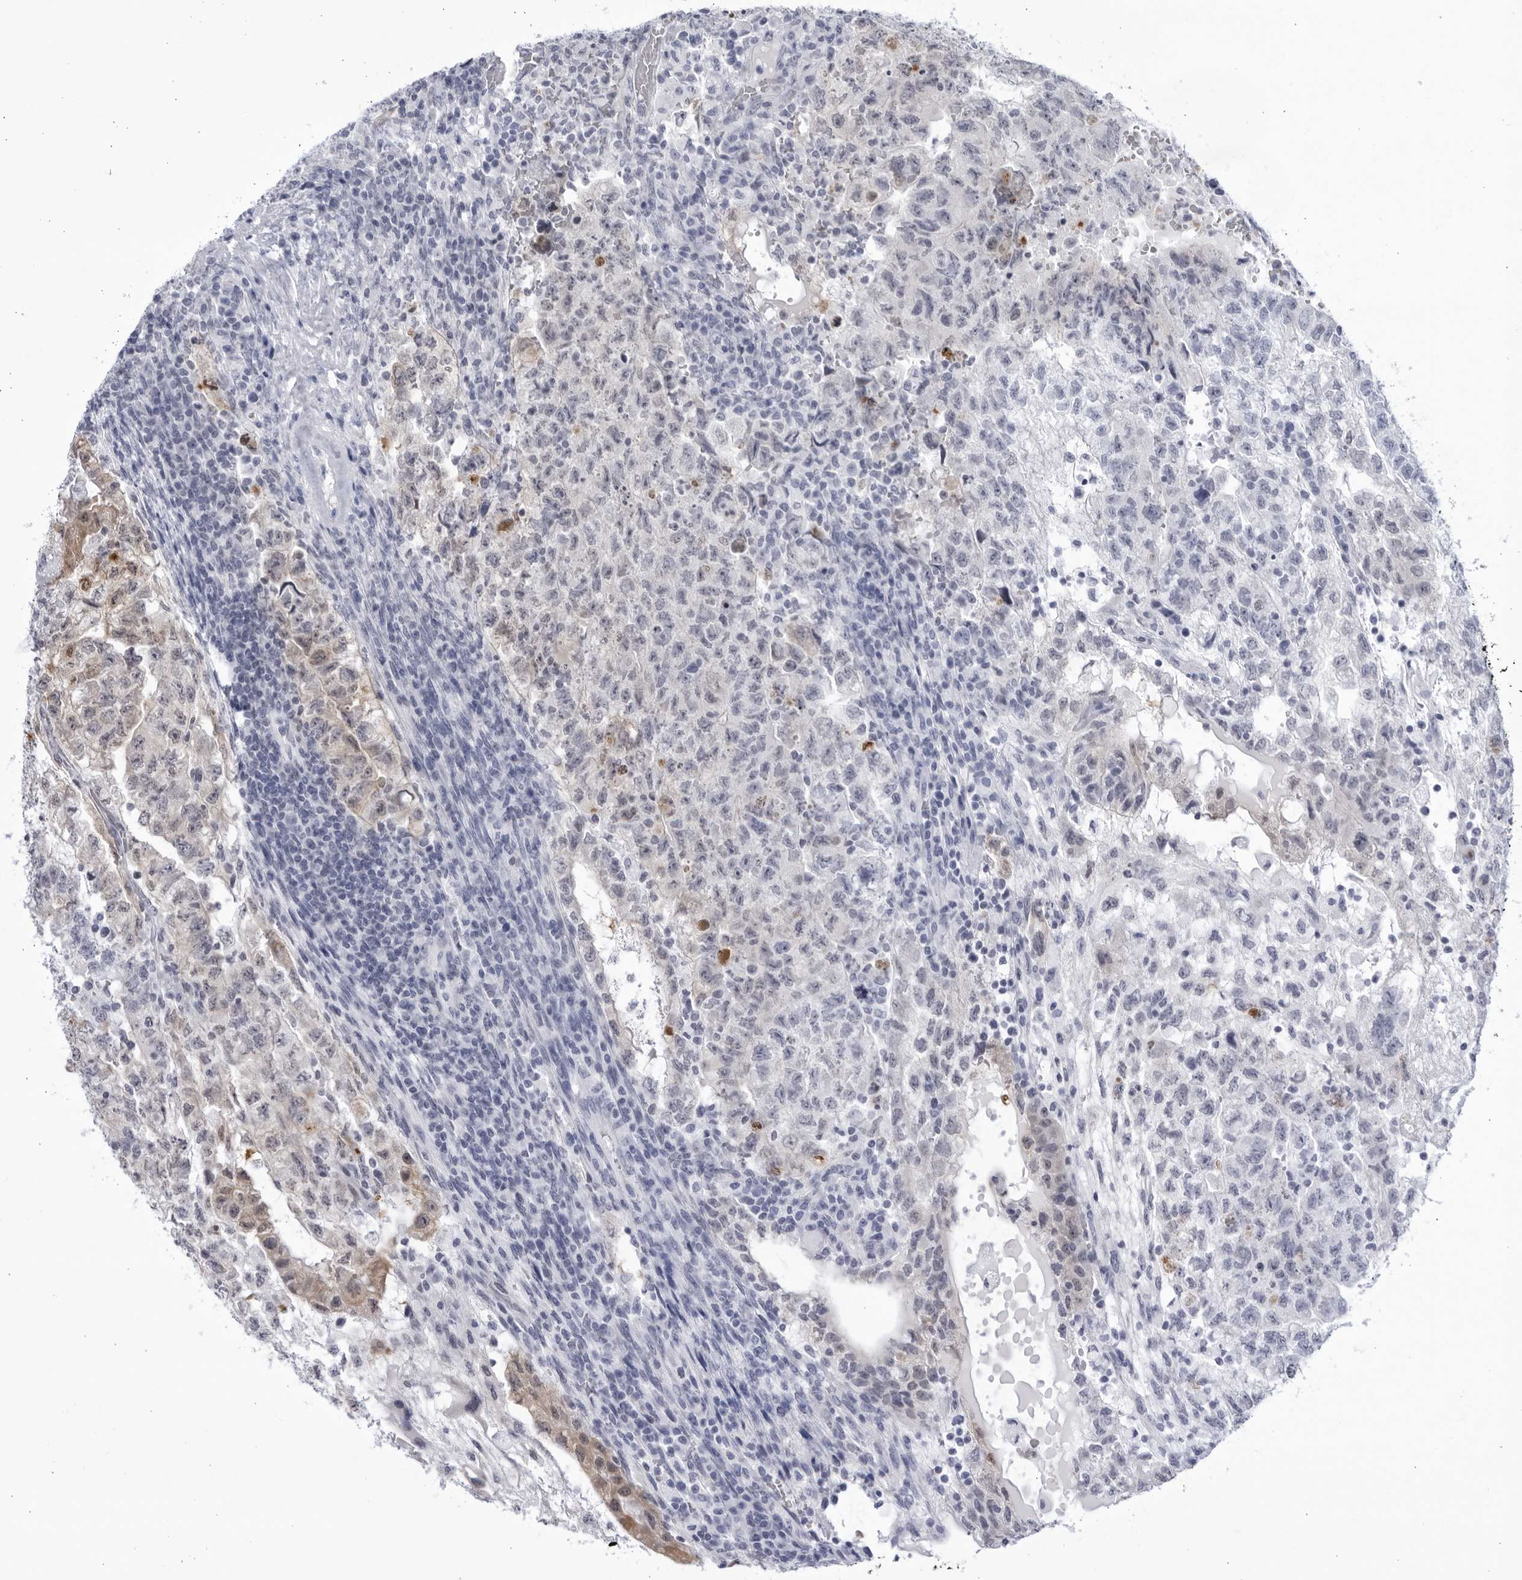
{"staining": {"intensity": "negative", "quantity": "none", "location": "none"}, "tissue": "testis cancer", "cell_type": "Tumor cells", "image_type": "cancer", "snomed": [{"axis": "morphology", "description": "Carcinoma, Embryonal, NOS"}, {"axis": "topography", "description": "Testis"}], "caption": "Immunohistochemical staining of testis cancer (embryonal carcinoma) displays no significant expression in tumor cells.", "gene": "CCDC181", "patient": {"sex": "male", "age": 36}}